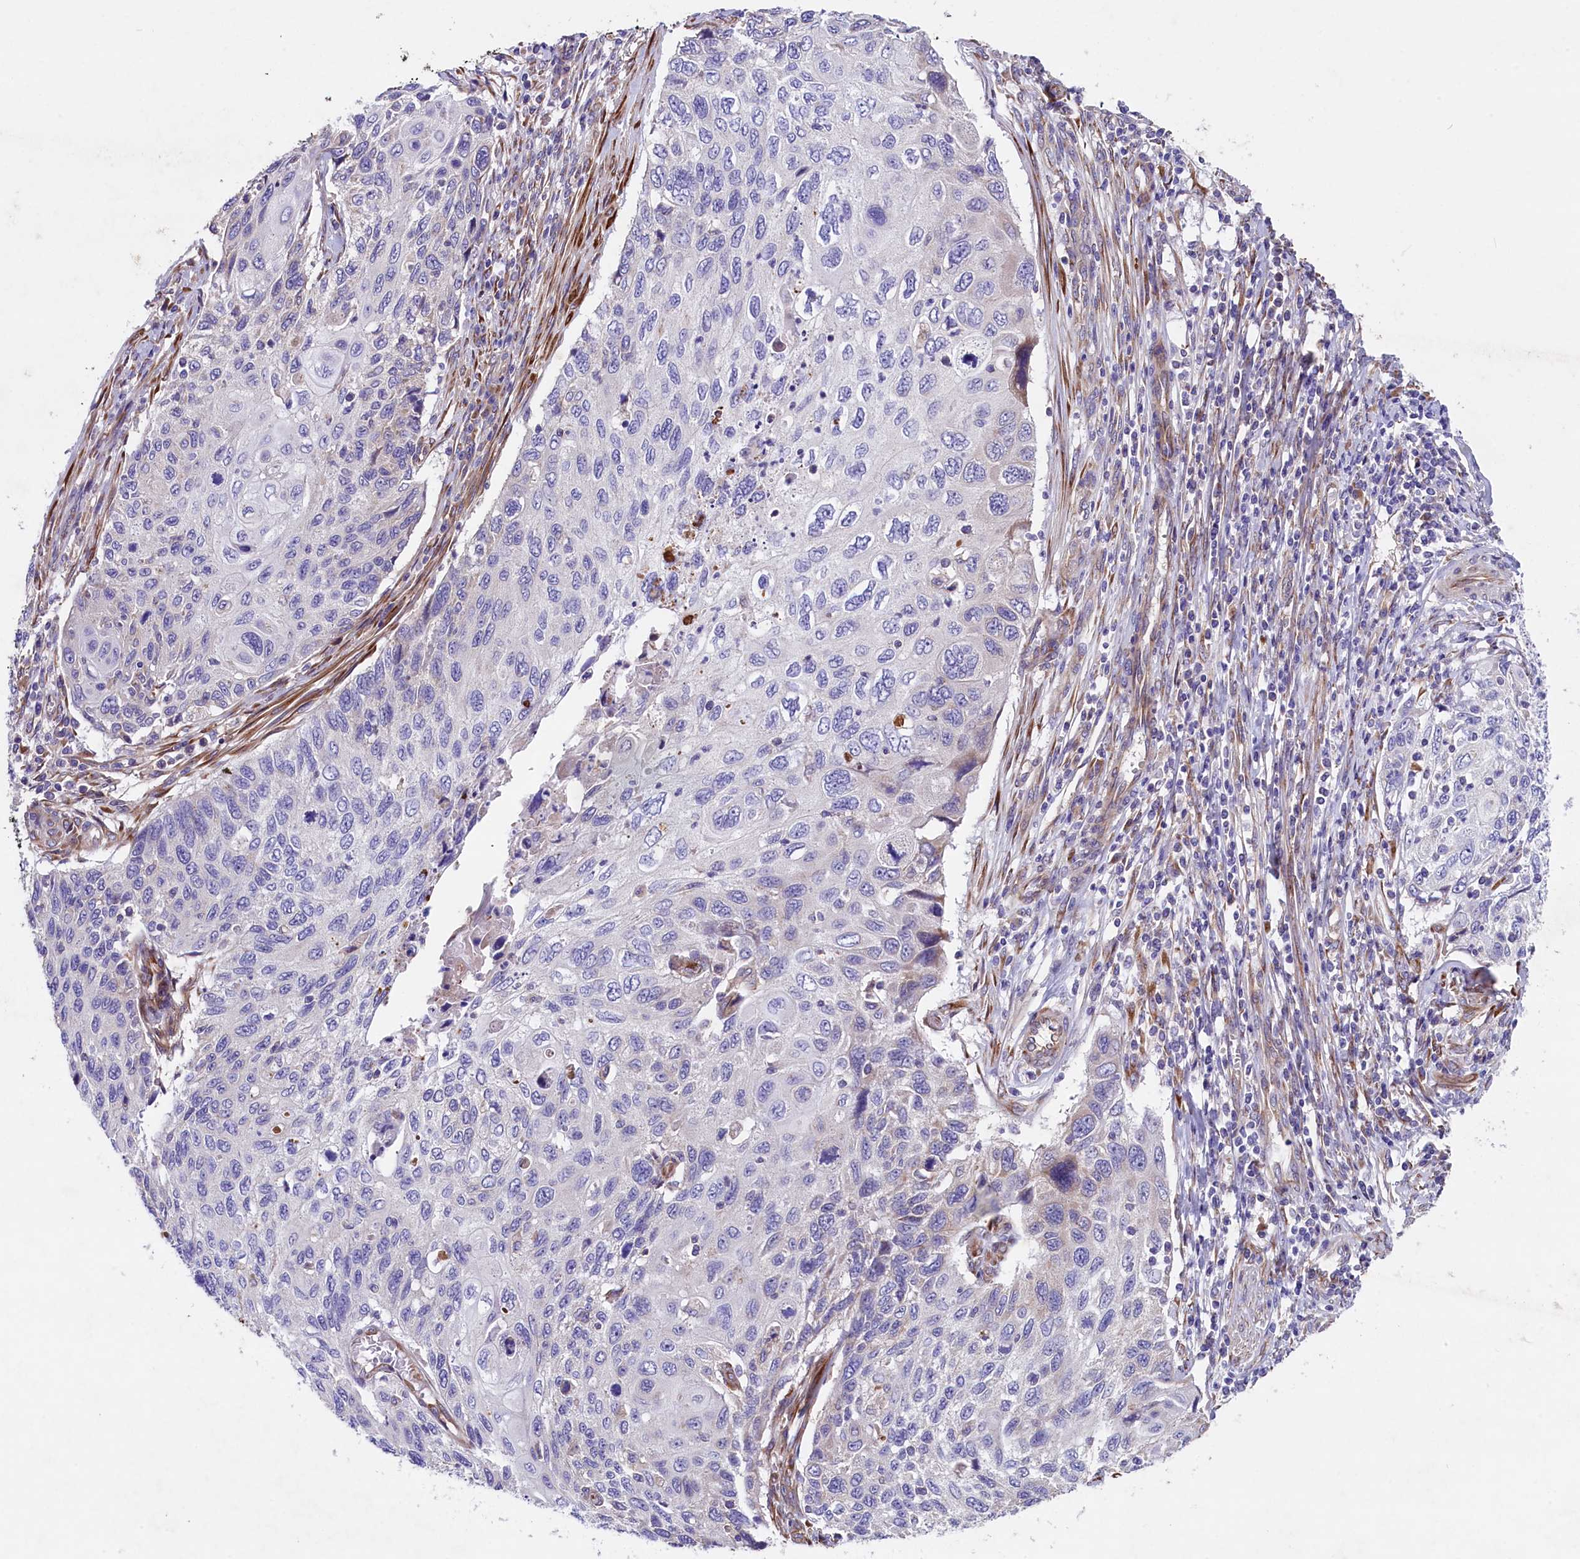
{"staining": {"intensity": "negative", "quantity": "none", "location": "none"}, "tissue": "cervical cancer", "cell_type": "Tumor cells", "image_type": "cancer", "snomed": [{"axis": "morphology", "description": "Squamous cell carcinoma, NOS"}, {"axis": "topography", "description": "Cervix"}], "caption": "Micrograph shows no protein positivity in tumor cells of cervical cancer (squamous cell carcinoma) tissue.", "gene": "GPR108", "patient": {"sex": "female", "age": 70}}